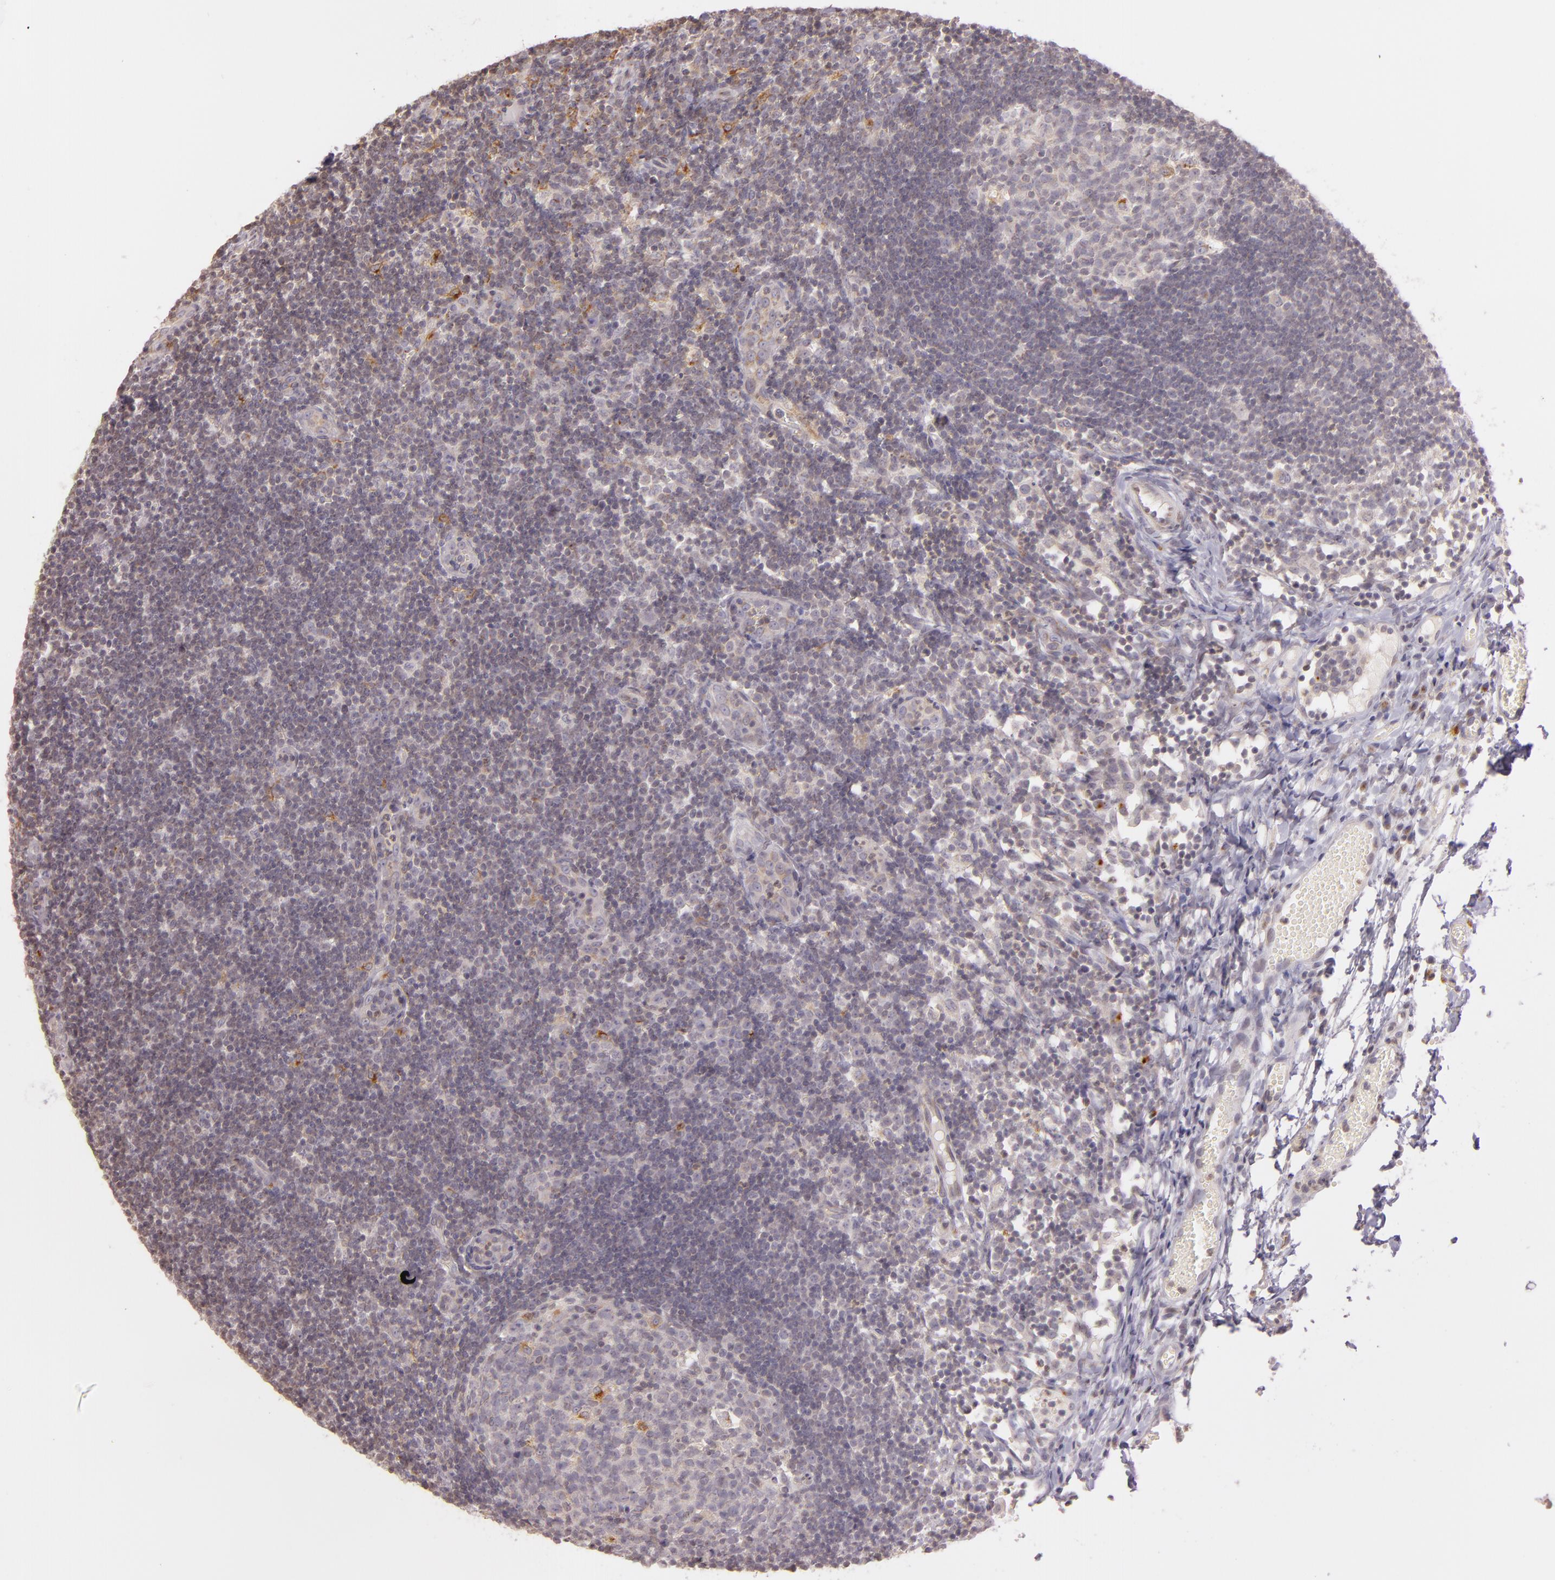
{"staining": {"intensity": "weak", "quantity": ">75%", "location": "cytoplasmic/membranous"}, "tissue": "lymph node", "cell_type": "Germinal center cells", "image_type": "normal", "snomed": [{"axis": "morphology", "description": "Normal tissue, NOS"}, {"axis": "morphology", "description": "Inflammation, NOS"}, {"axis": "topography", "description": "Lymph node"}, {"axis": "topography", "description": "Salivary gland"}], "caption": "Protein positivity by immunohistochemistry reveals weak cytoplasmic/membranous positivity in approximately >75% of germinal center cells in normal lymph node.", "gene": "LGMN", "patient": {"sex": "male", "age": 3}}